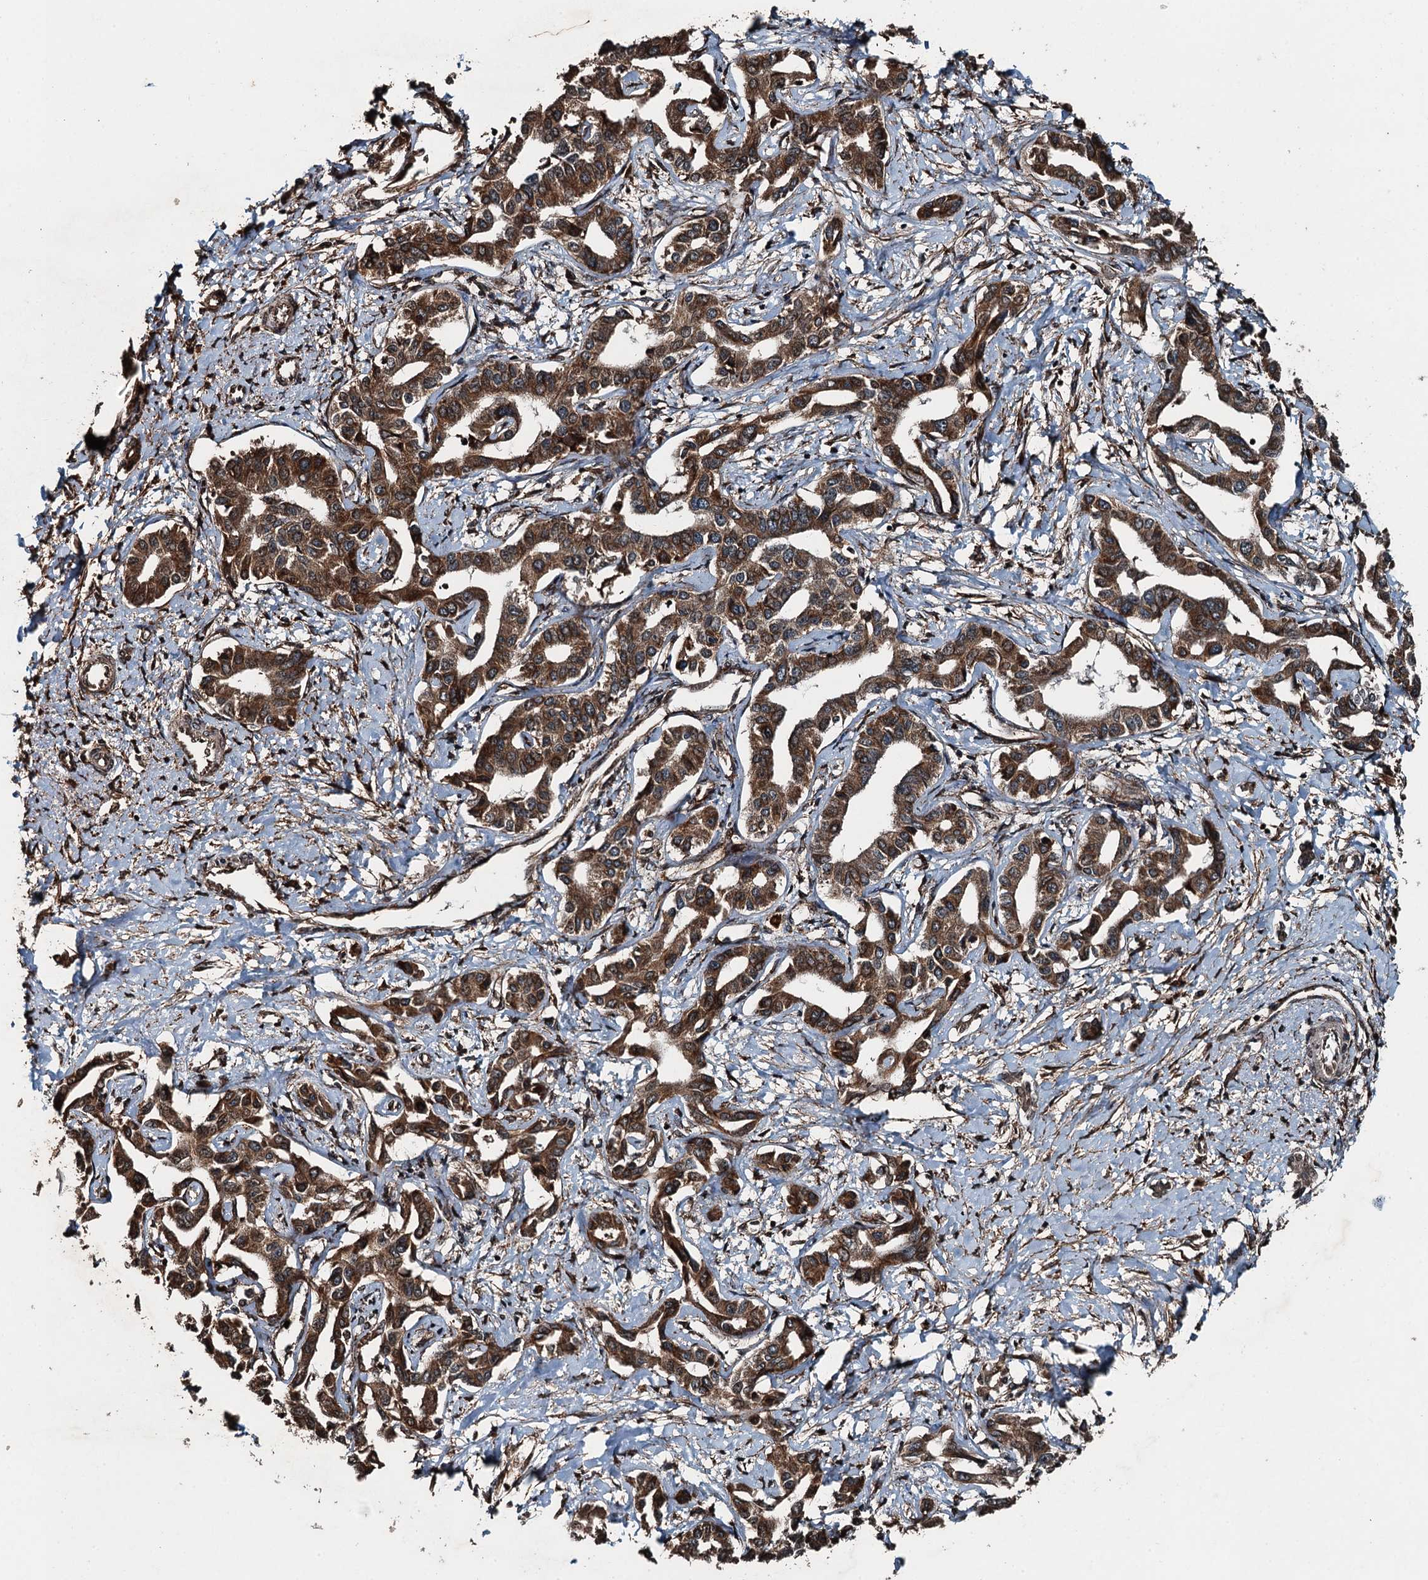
{"staining": {"intensity": "strong", "quantity": ">75%", "location": "cytoplasmic/membranous,nuclear"}, "tissue": "liver cancer", "cell_type": "Tumor cells", "image_type": "cancer", "snomed": [{"axis": "morphology", "description": "Cholangiocarcinoma"}, {"axis": "topography", "description": "Liver"}], "caption": "Cholangiocarcinoma (liver) tissue shows strong cytoplasmic/membranous and nuclear positivity in approximately >75% of tumor cells, visualized by immunohistochemistry.", "gene": "TCTN1", "patient": {"sex": "male", "age": 59}}